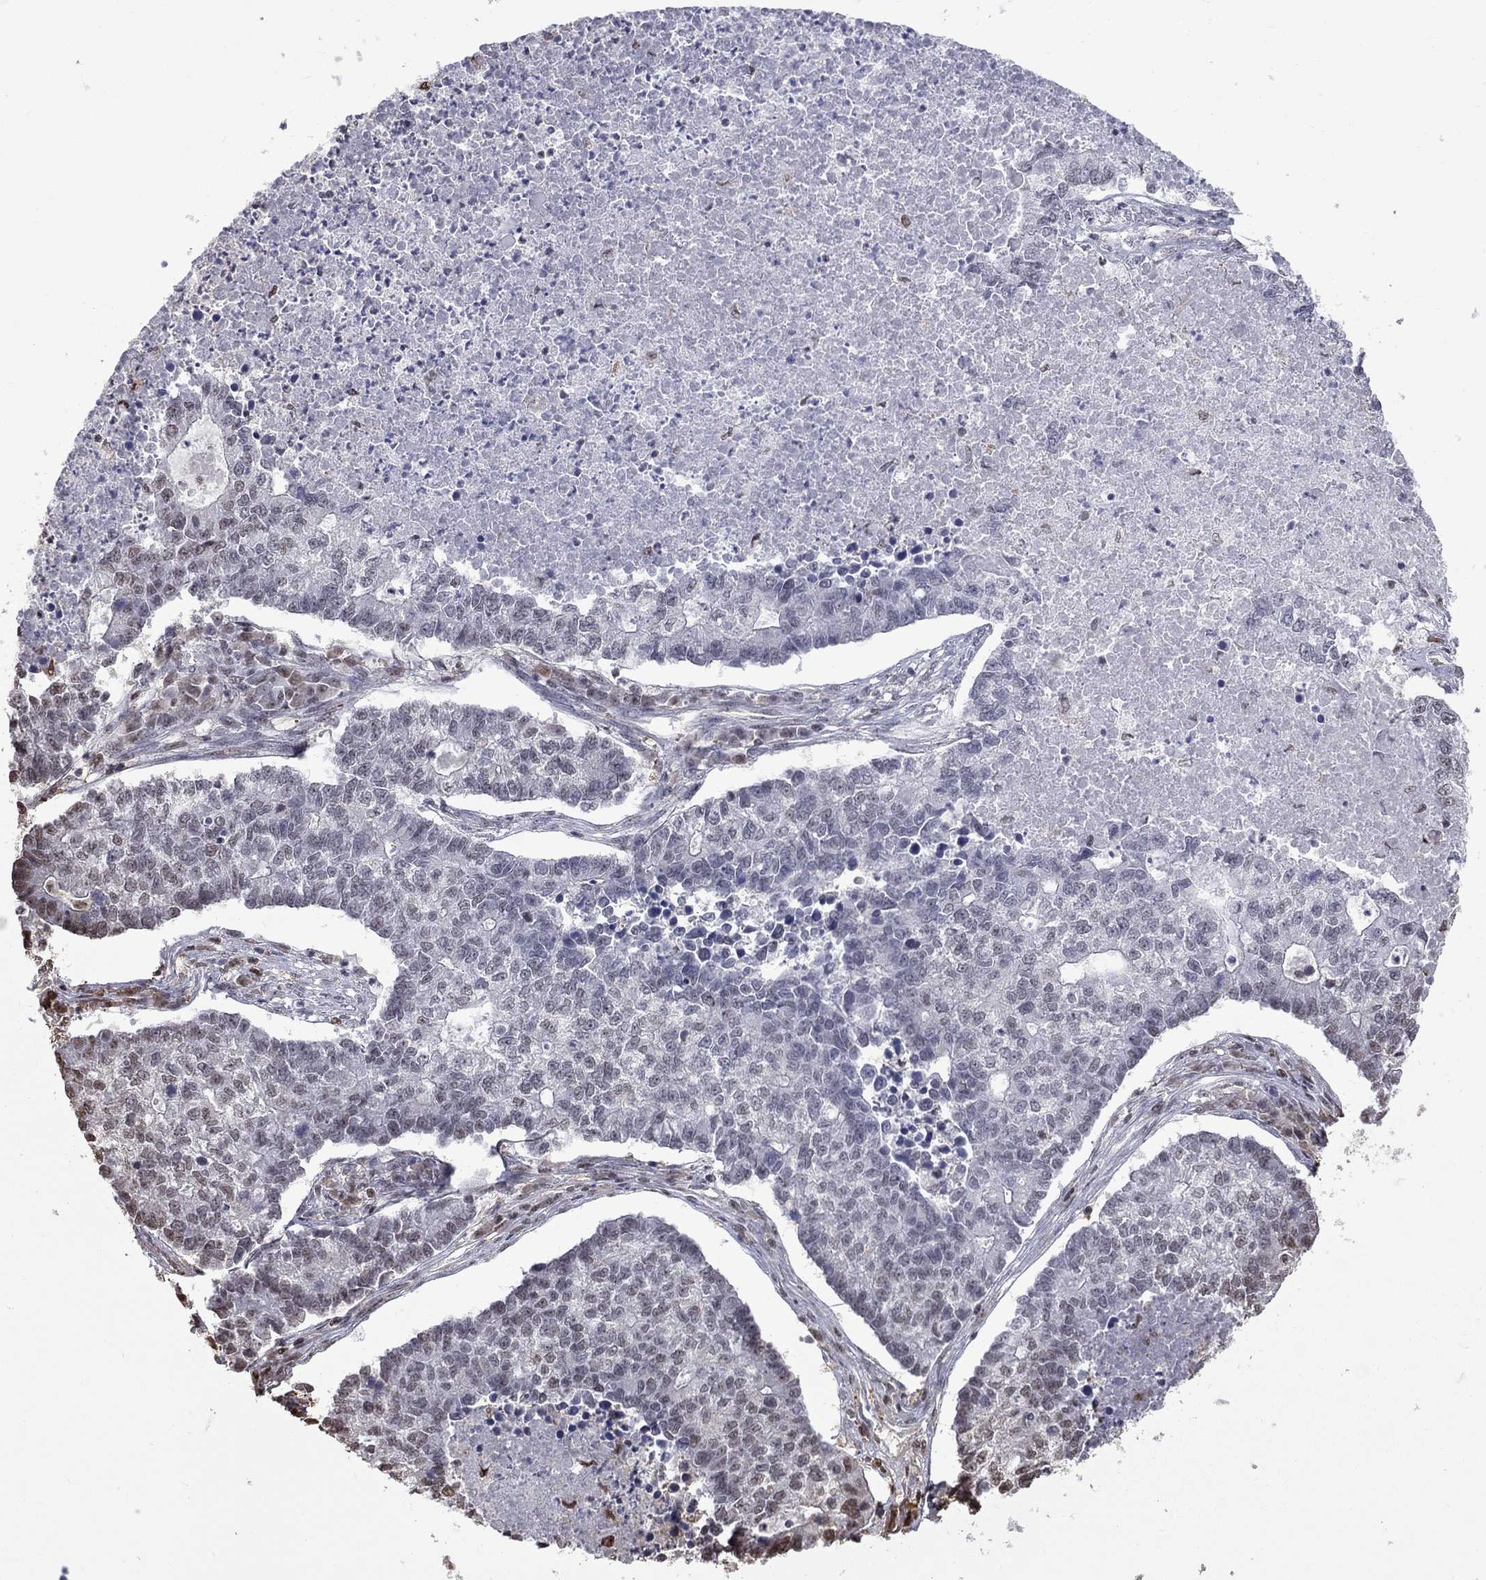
{"staining": {"intensity": "negative", "quantity": "none", "location": "none"}, "tissue": "lung cancer", "cell_type": "Tumor cells", "image_type": "cancer", "snomed": [{"axis": "morphology", "description": "Adenocarcinoma, NOS"}, {"axis": "topography", "description": "Lung"}], "caption": "Immunohistochemical staining of human lung cancer (adenocarcinoma) demonstrates no significant expression in tumor cells.", "gene": "RFWD3", "patient": {"sex": "male", "age": 57}}